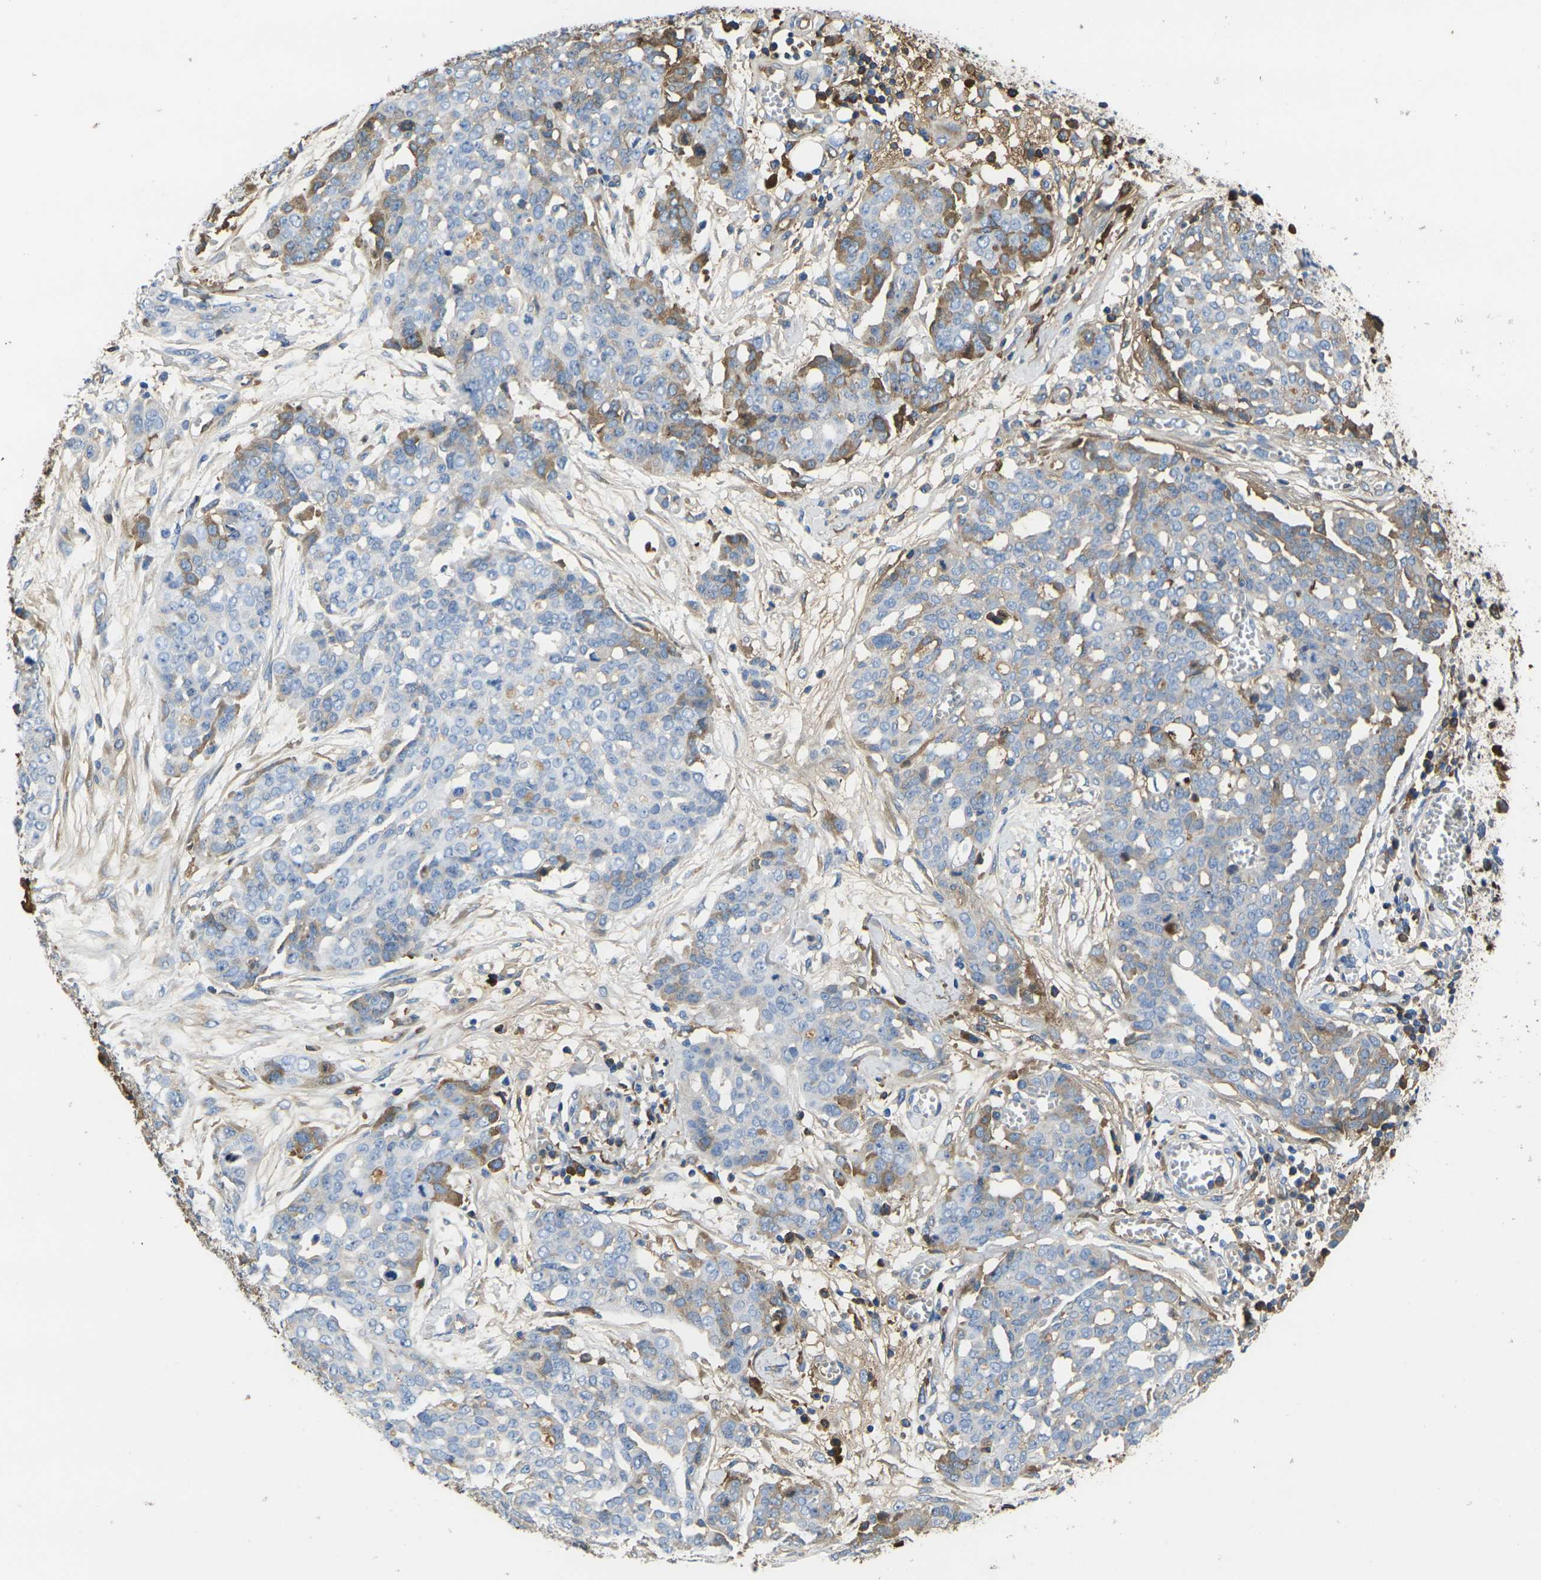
{"staining": {"intensity": "moderate", "quantity": "<25%", "location": "cytoplasmic/membranous"}, "tissue": "ovarian cancer", "cell_type": "Tumor cells", "image_type": "cancer", "snomed": [{"axis": "morphology", "description": "Cystadenocarcinoma, serous, NOS"}, {"axis": "topography", "description": "Soft tissue"}, {"axis": "topography", "description": "Ovary"}], "caption": "Tumor cells show moderate cytoplasmic/membranous positivity in approximately <25% of cells in ovarian cancer (serous cystadenocarcinoma).", "gene": "GREM2", "patient": {"sex": "female", "age": 57}}